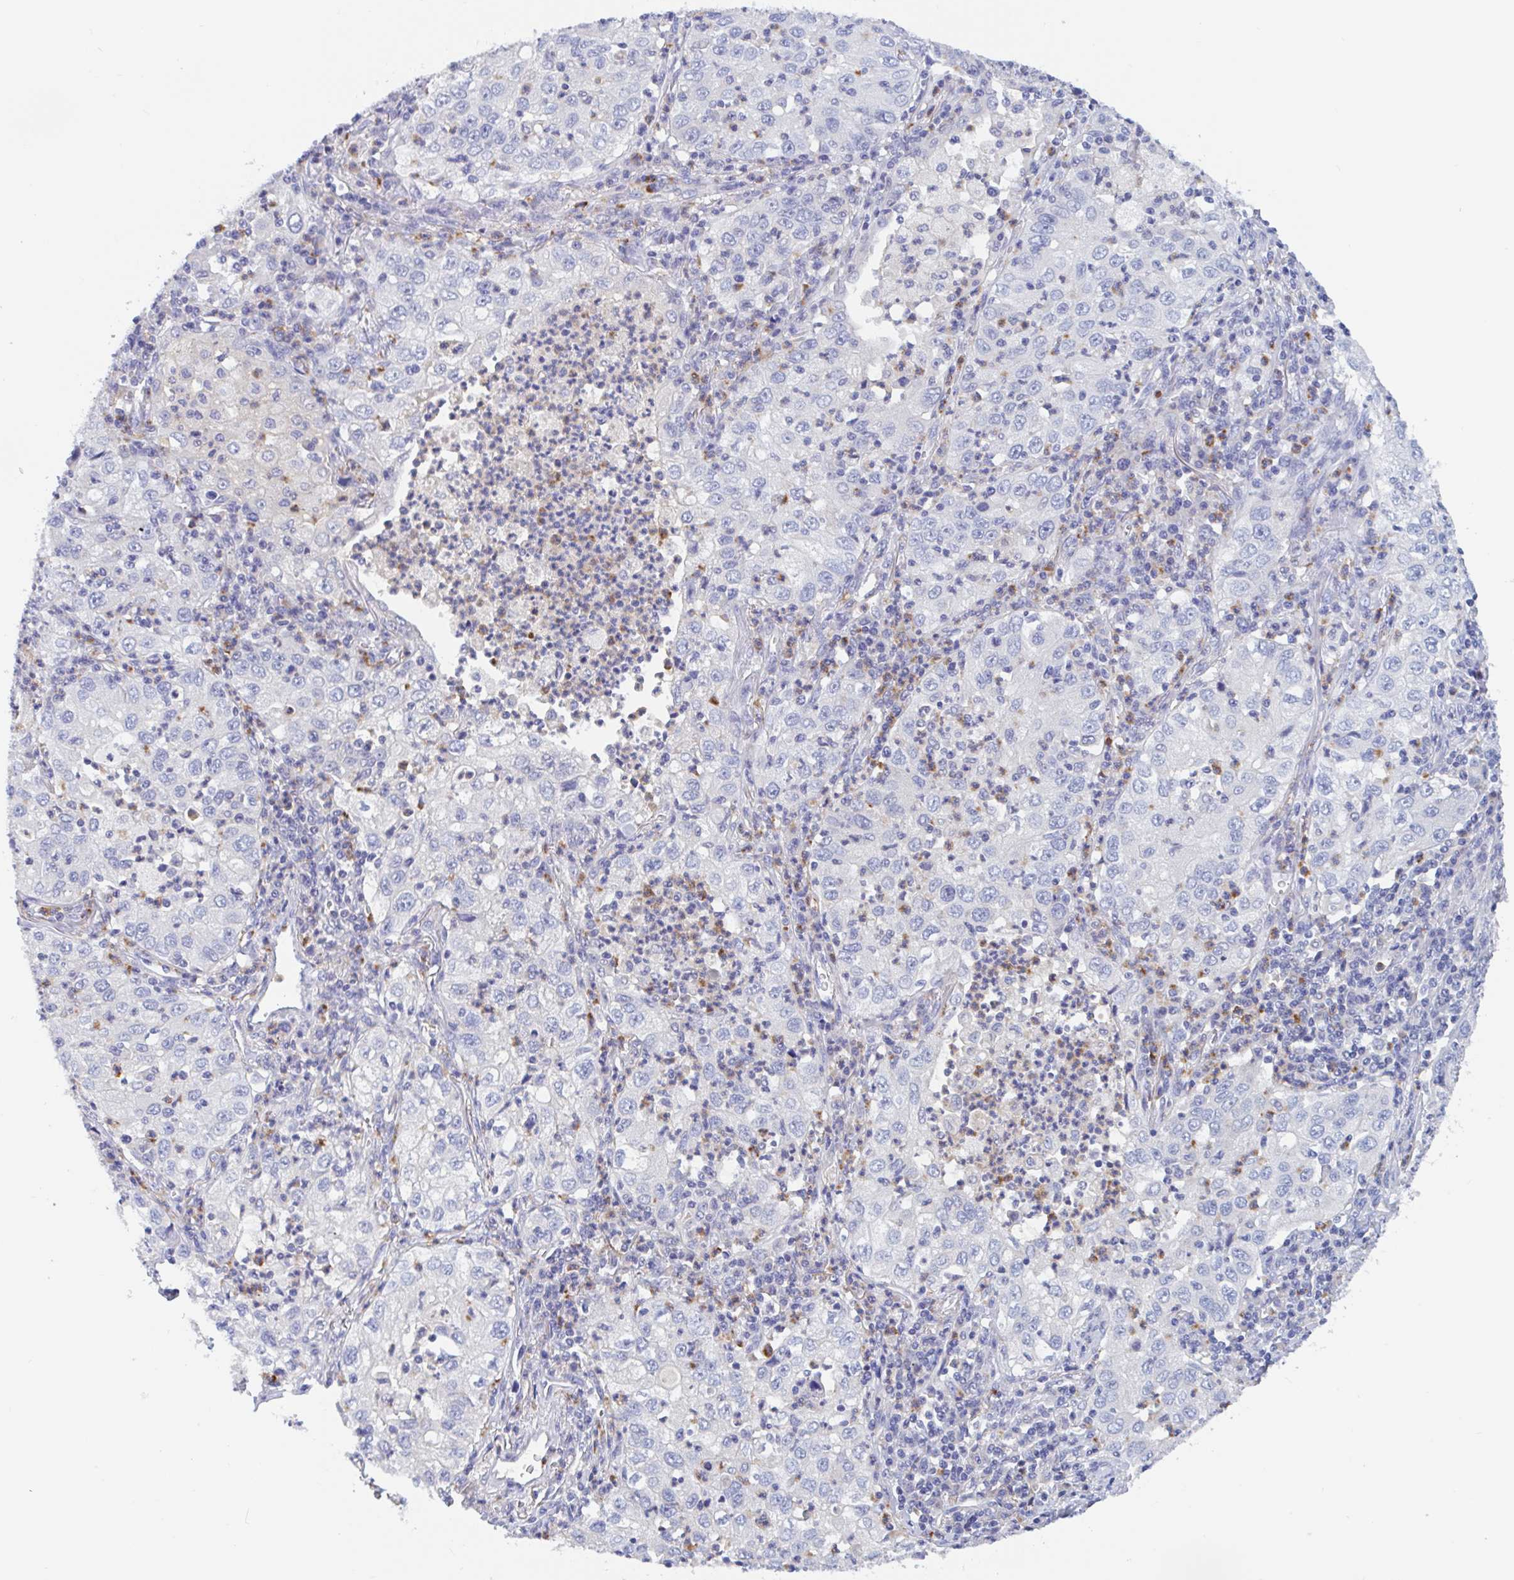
{"staining": {"intensity": "negative", "quantity": "none", "location": "none"}, "tissue": "lung cancer", "cell_type": "Tumor cells", "image_type": "cancer", "snomed": [{"axis": "morphology", "description": "Squamous cell carcinoma, NOS"}, {"axis": "topography", "description": "Lung"}], "caption": "Tumor cells show no significant positivity in lung cancer.", "gene": "ZNHIT2", "patient": {"sex": "male", "age": 71}}